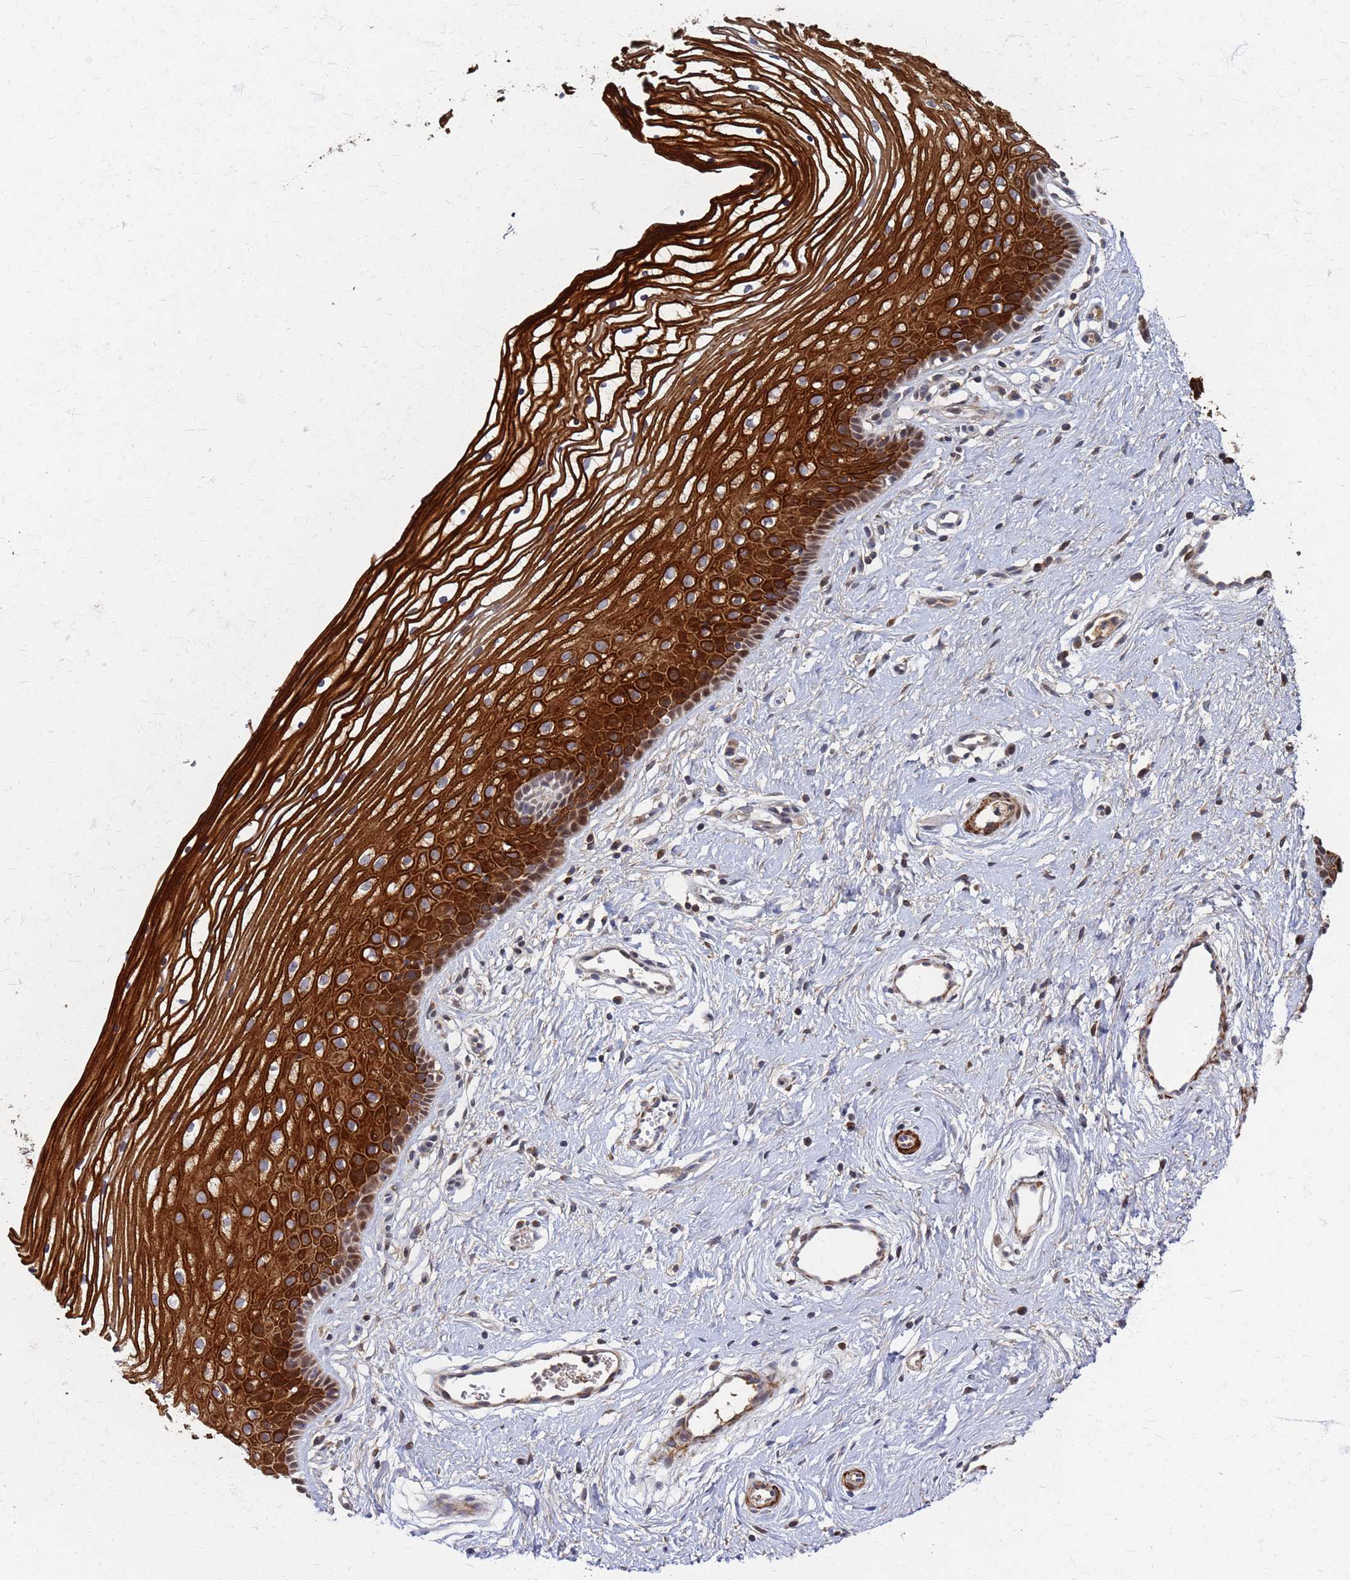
{"staining": {"intensity": "strong", "quantity": ">75%", "location": "cytoplasmic/membranous"}, "tissue": "vagina", "cell_type": "Squamous epithelial cells", "image_type": "normal", "snomed": [{"axis": "morphology", "description": "Normal tissue, NOS"}, {"axis": "topography", "description": "Vagina"}], "caption": "Unremarkable vagina was stained to show a protein in brown. There is high levels of strong cytoplasmic/membranous positivity in about >75% of squamous epithelial cells.", "gene": "ATPAF1", "patient": {"sex": "female", "age": 46}}